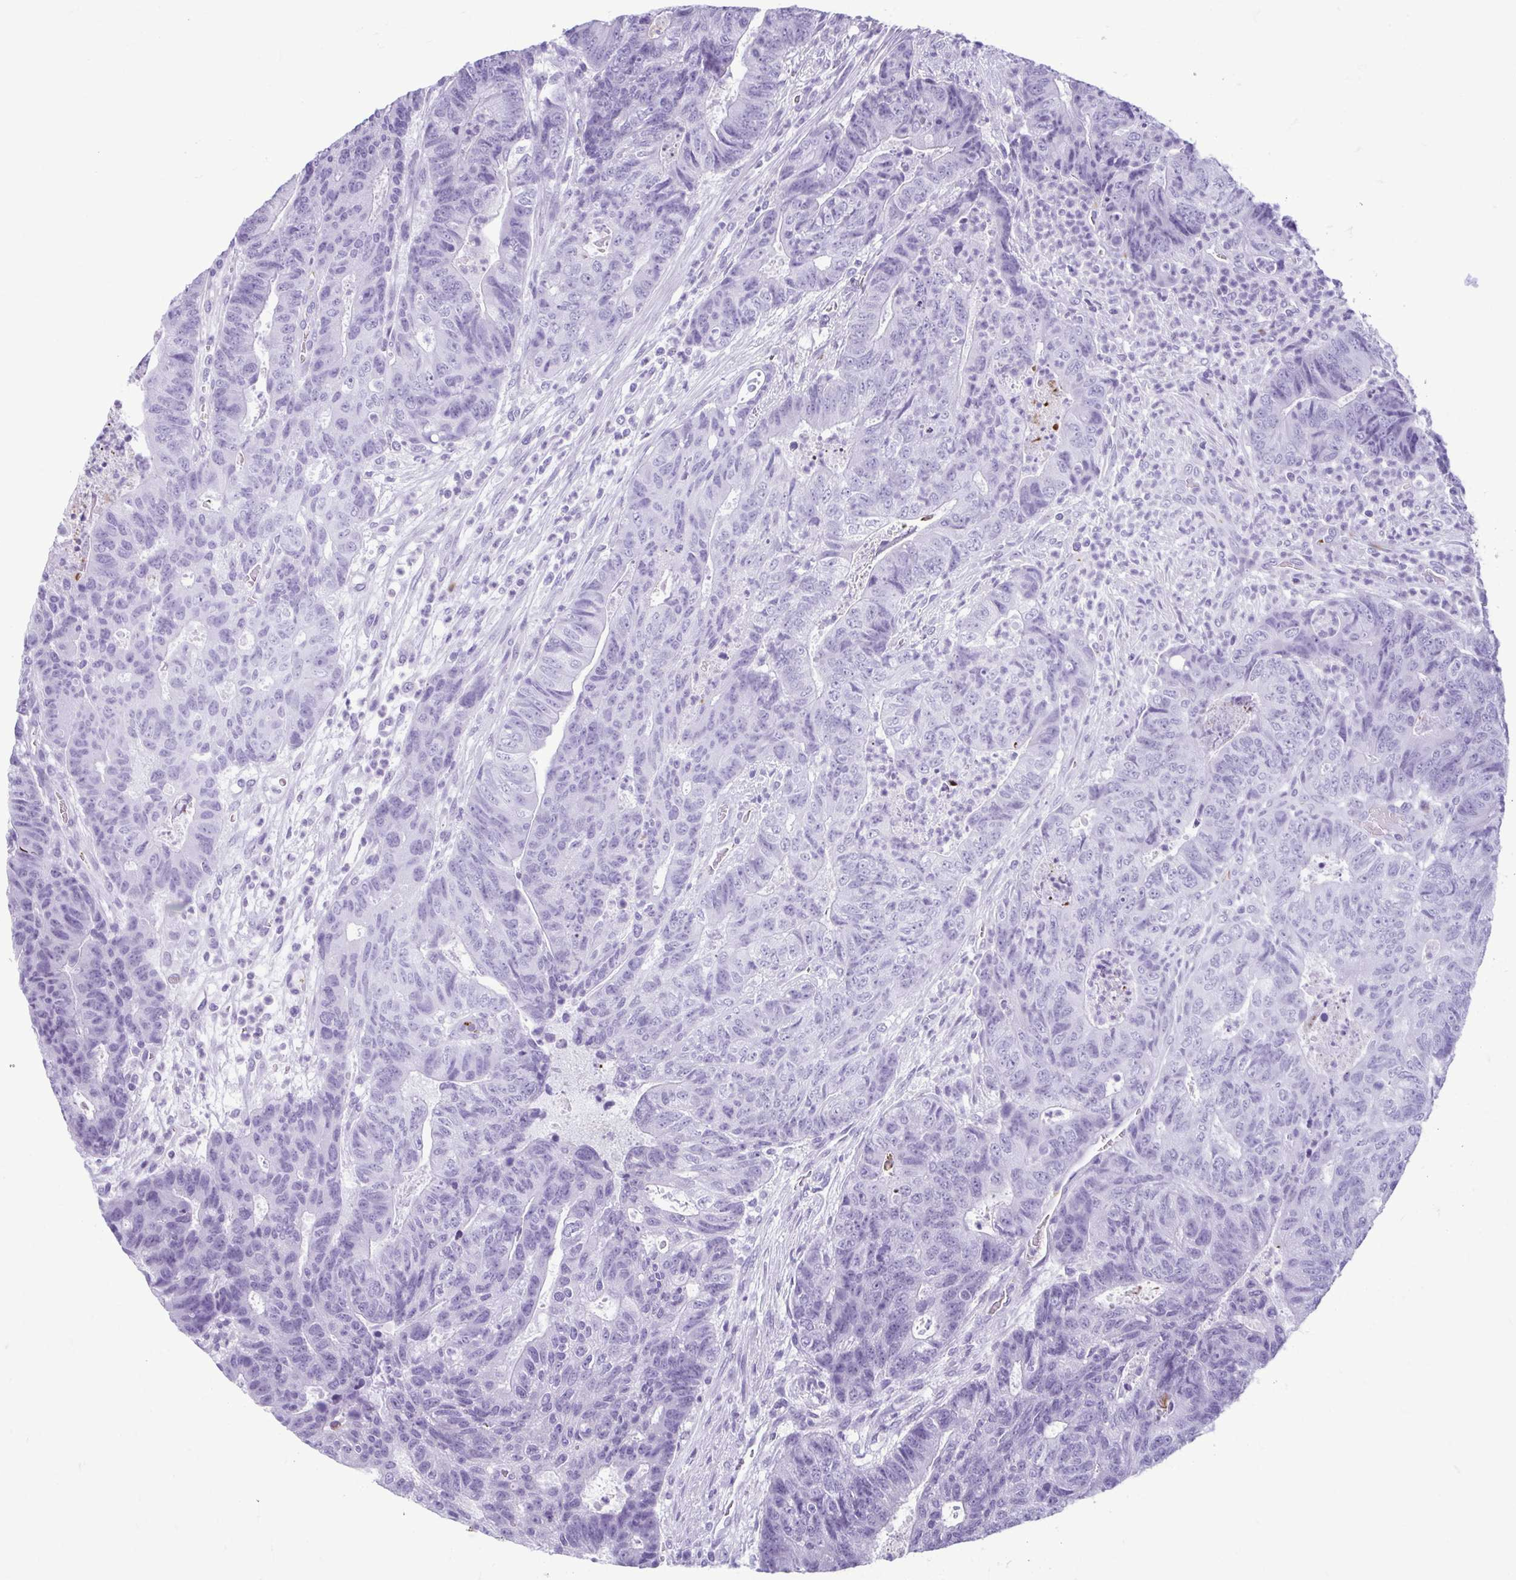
{"staining": {"intensity": "negative", "quantity": "none", "location": "none"}, "tissue": "colorectal cancer", "cell_type": "Tumor cells", "image_type": "cancer", "snomed": [{"axis": "morphology", "description": "Adenocarcinoma, NOS"}, {"axis": "topography", "description": "Colon"}], "caption": "Colorectal cancer stained for a protein using IHC exhibits no positivity tumor cells.", "gene": "TCEAL3", "patient": {"sex": "female", "age": 48}}